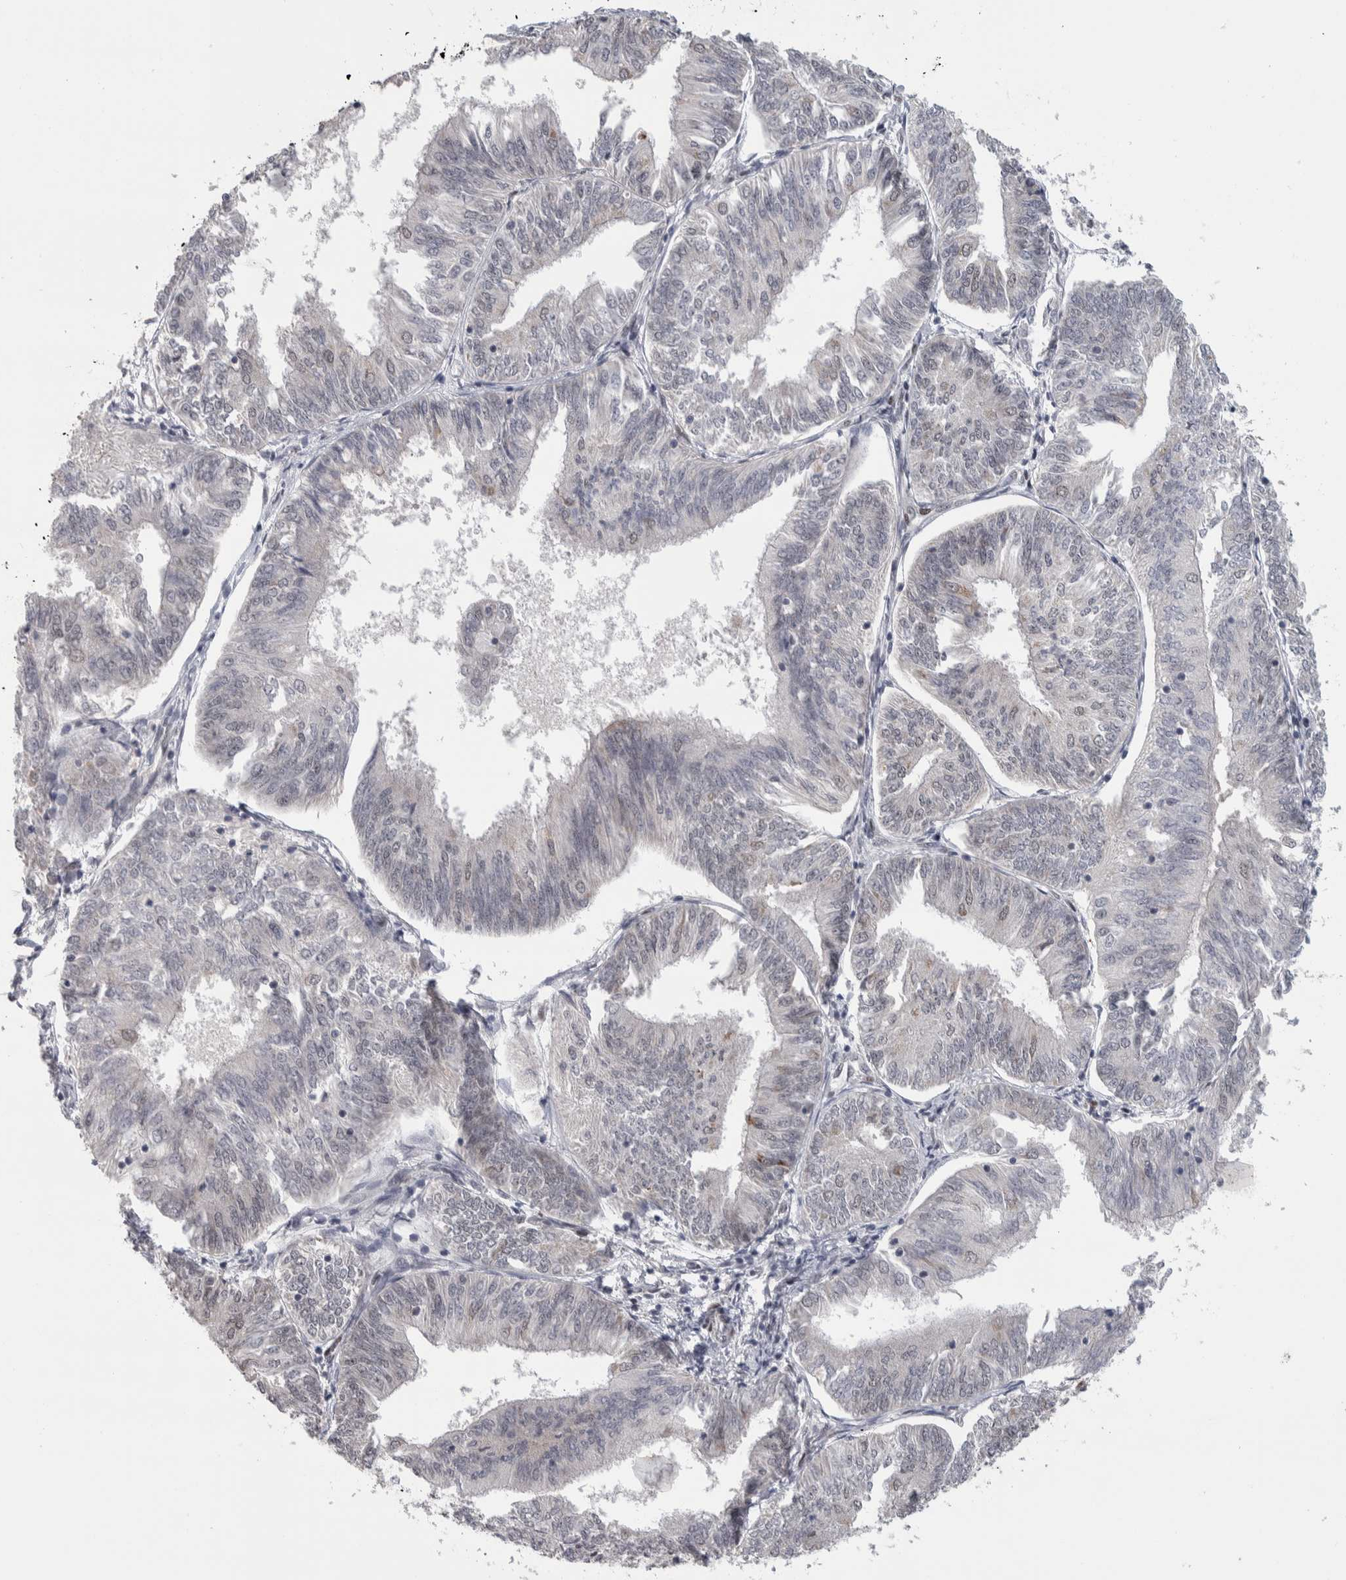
{"staining": {"intensity": "negative", "quantity": "none", "location": "none"}, "tissue": "endometrial cancer", "cell_type": "Tumor cells", "image_type": "cancer", "snomed": [{"axis": "morphology", "description": "Adenocarcinoma, NOS"}, {"axis": "topography", "description": "Endometrium"}], "caption": "There is no significant expression in tumor cells of endometrial cancer (adenocarcinoma).", "gene": "HEXIM2", "patient": {"sex": "female", "age": 58}}